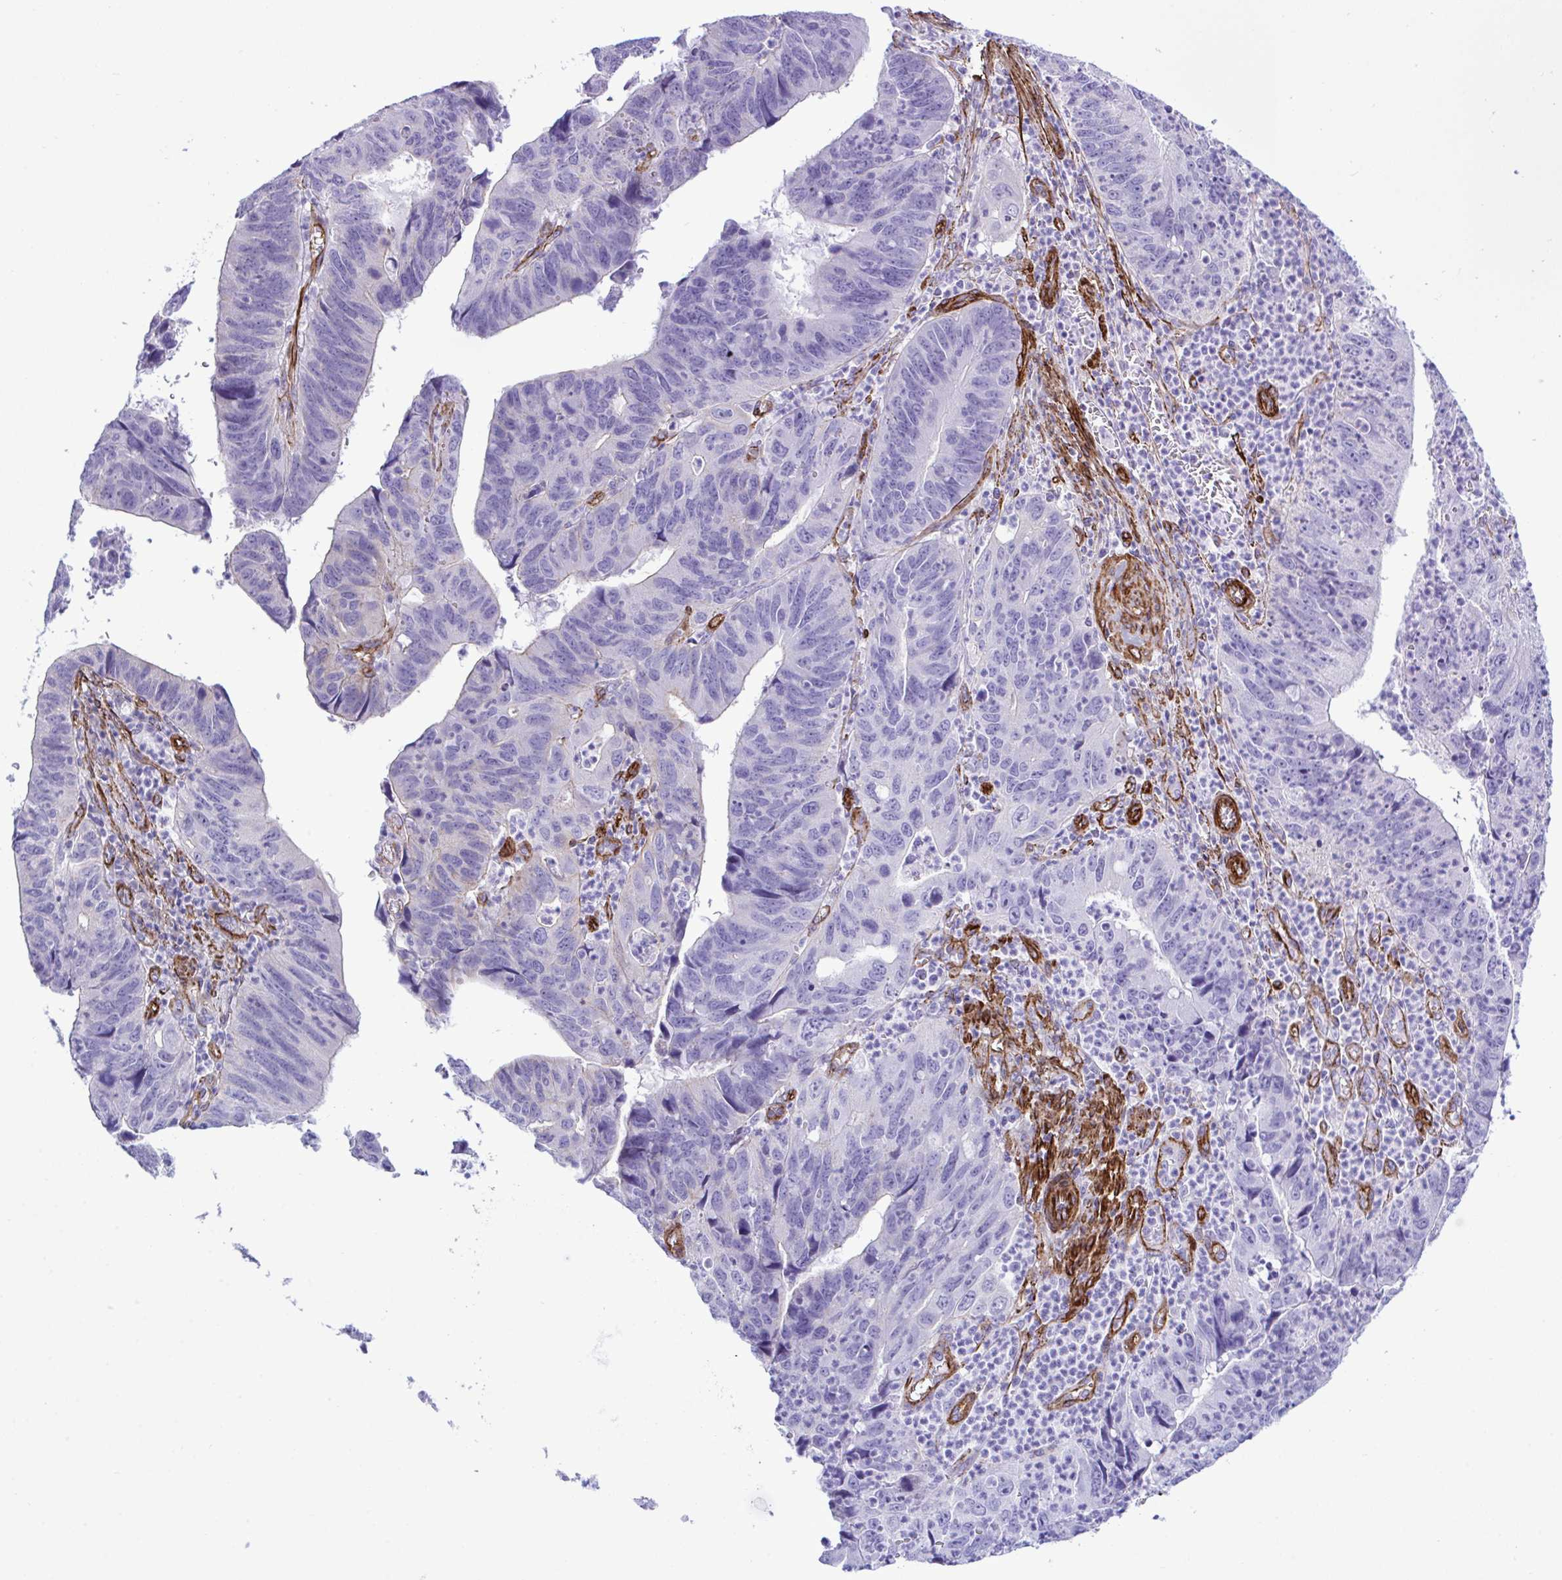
{"staining": {"intensity": "negative", "quantity": "none", "location": "none"}, "tissue": "stomach cancer", "cell_type": "Tumor cells", "image_type": "cancer", "snomed": [{"axis": "morphology", "description": "Adenocarcinoma, NOS"}, {"axis": "topography", "description": "Stomach"}], "caption": "Protein analysis of stomach cancer demonstrates no significant expression in tumor cells.", "gene": "SYNPO2L", "patient": {"sex": "male", "age": 59}}